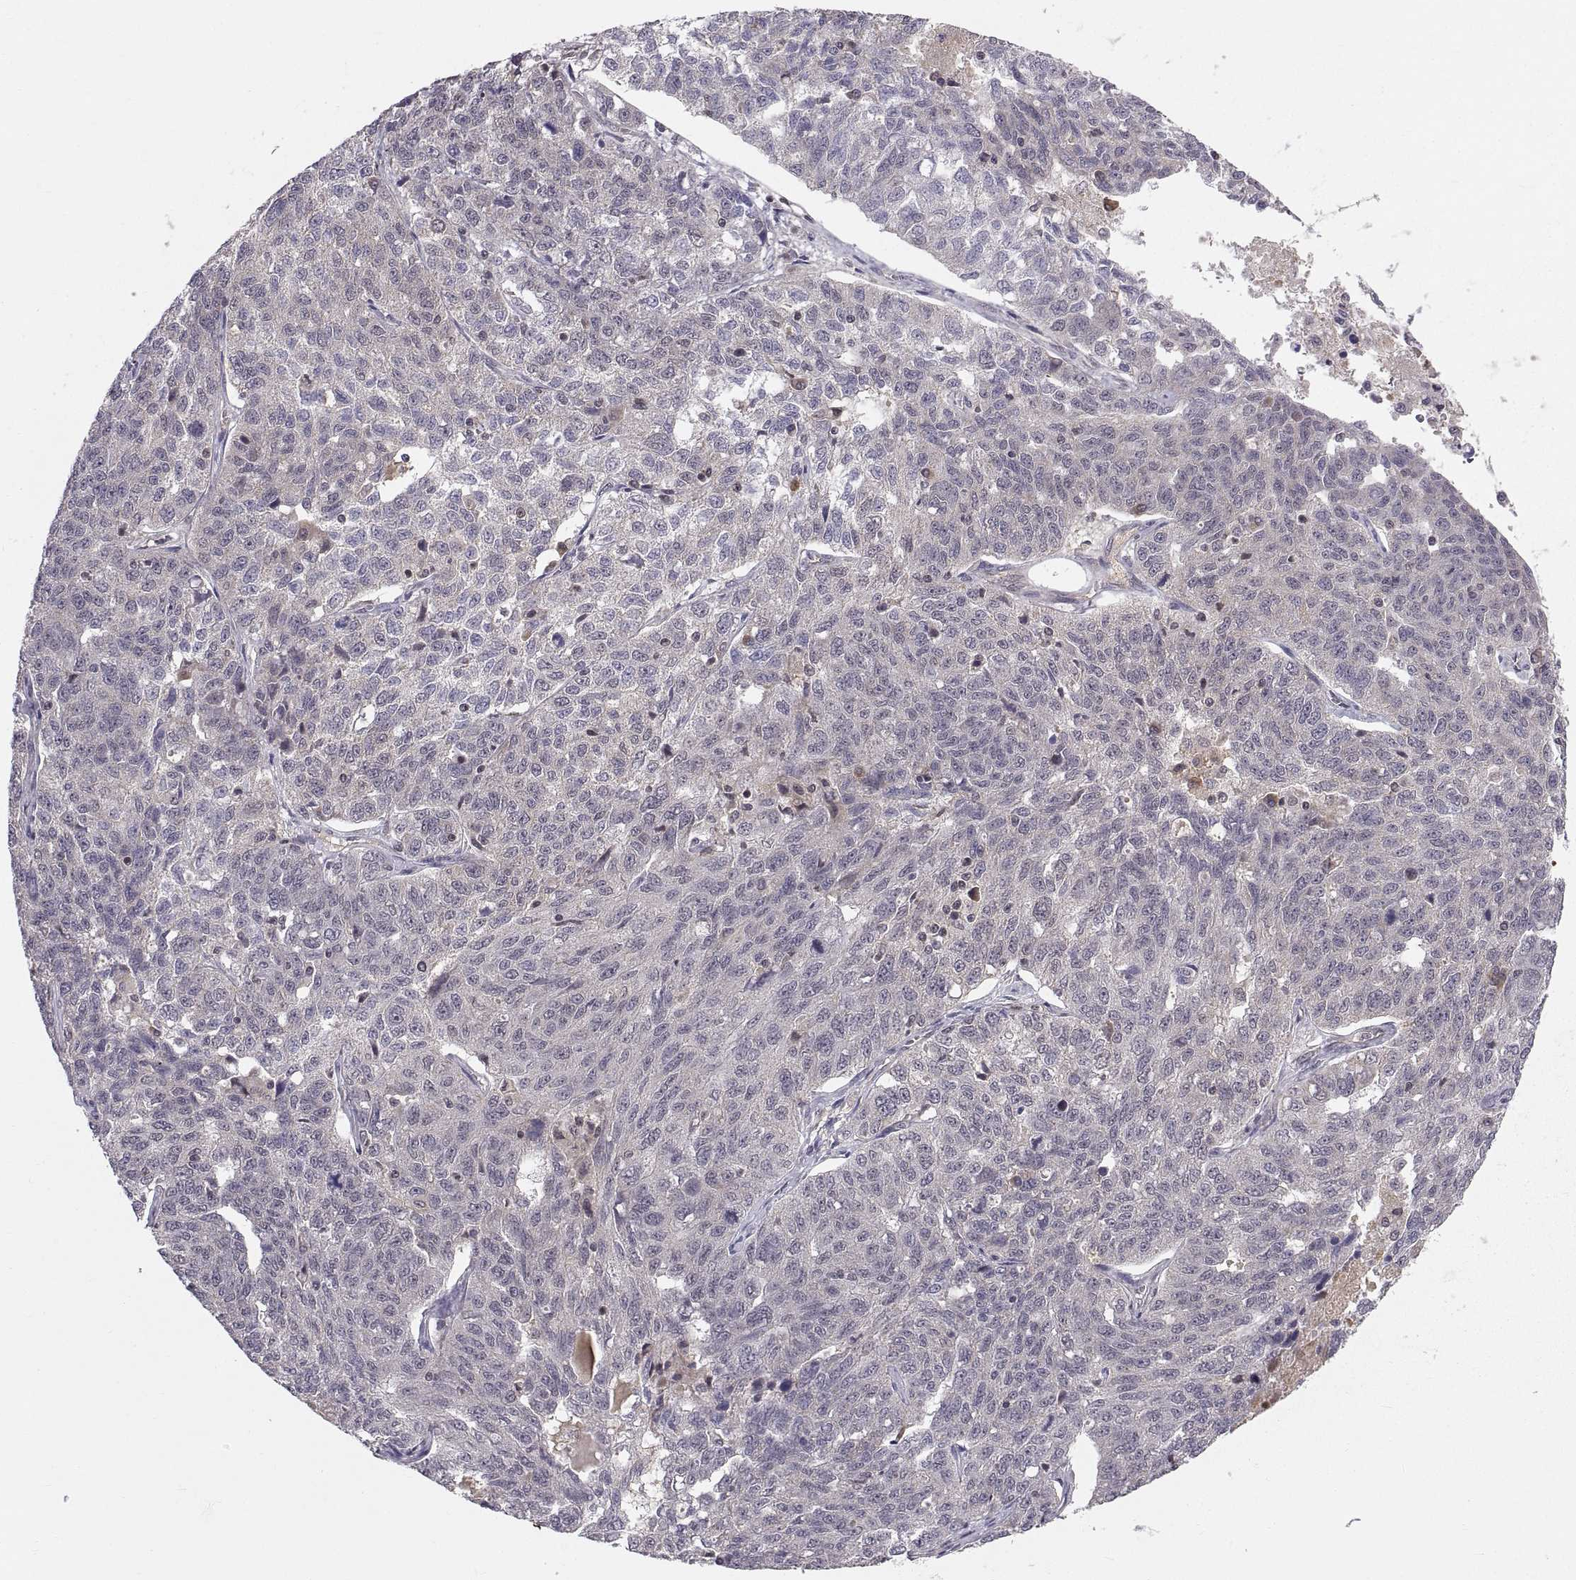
{"staining": {"intensity": "negative", "quantity": "none", "location": "none"}, "tissue": "ovarian cancer", "cell_type": "Tumor cells", "image_type": "cancer", "snomed": [{"axis": "morphology", "description": "Cystadenocarcinoma, serous, NOS"}, {"axis": "topography", "description": "Ovary"}], "caption": "Immunohistochemical staining of ovarian serous cystadenocarcinoma displays no significant expression in tumor cells. The staining was performed using DAB to visualize the protein expression in brown, while the nuclei were stained in blue with hematoxylin (Magnification: 20x).", "gene": "ABL2", "patient": {"sex": "female", "age": 71}}